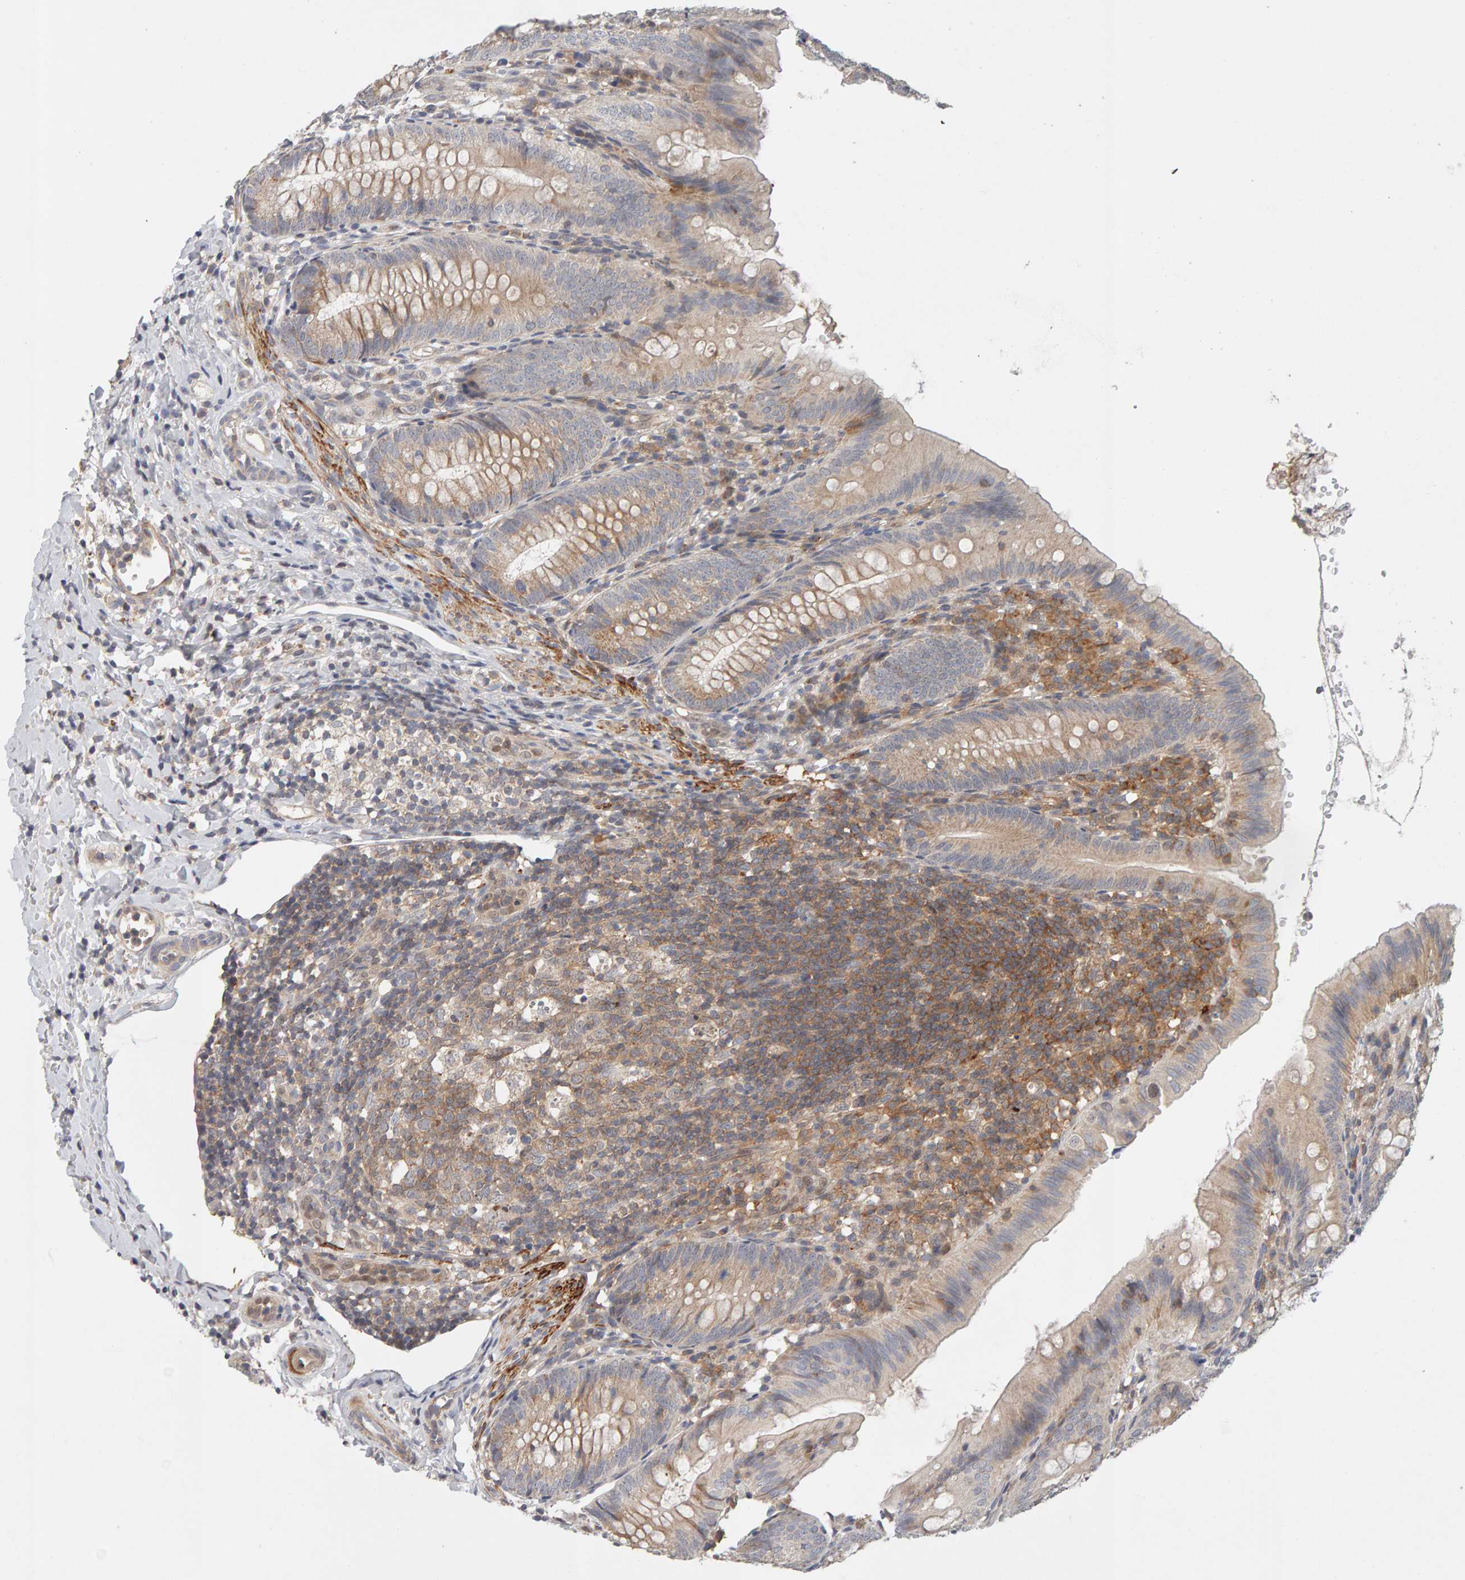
{"staining": {"intensity": "negative", "quantity": "none", "location": "none"}, "tissue": "appendix", "cell_type": "Glandular cells", "image_type": "normal", "snomed": [{"axis": "morphology", "description": "Normal tissue, NOS"}, {"axis": "topography", "description": "Appendix"}], "caption": "High power microscopy micrograph of an immunohistochemistry (IHC) photomicrograph of unremarkable appendix, revealing no significant staining in glandular cells.", "gene": "NUDCD1", "patient": {"sex": "male", "age": 1}}